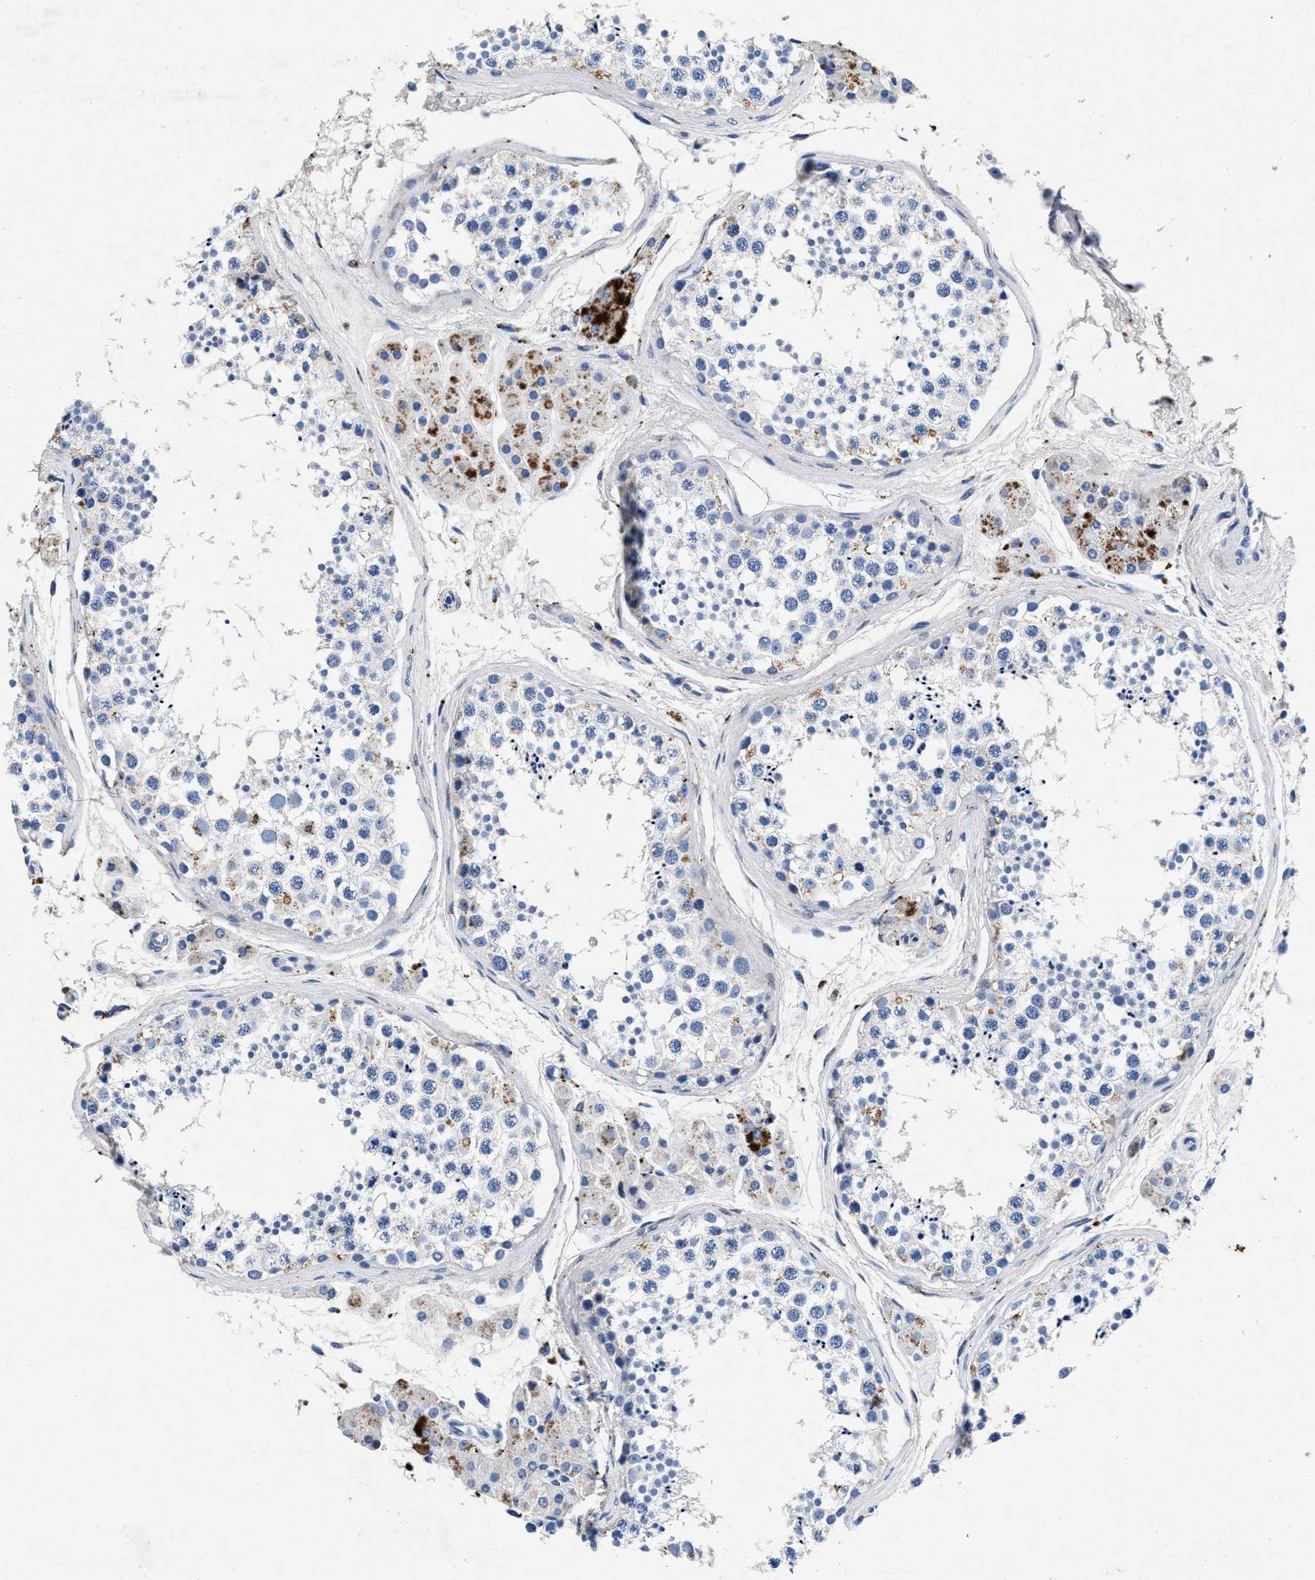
{"staining": {"intensity": "weak", "quantity": "<25%", "location": "cytoplasmic/membranous"}, "tissue": "testis", "cell_type": "Cells in seminiferous ducts", "image_type": "normal", "snomed": [{"axis": "morphology", "description": "Normal tissue, NOS"}, {"axis": "topography", "description": "Testis"}], "caption": "Image shows no protein staining in cells in seminiferous ducts of normal testis. (Stains: DAB (3,3'-diaminobenzidine) immunohistochemistry (IHC) with hematoxylin counter stain, Microscopy: brightfield microscopy at high magnification).", "gene": "MAP6", "patient": {"sex": "male", "age": 56}}